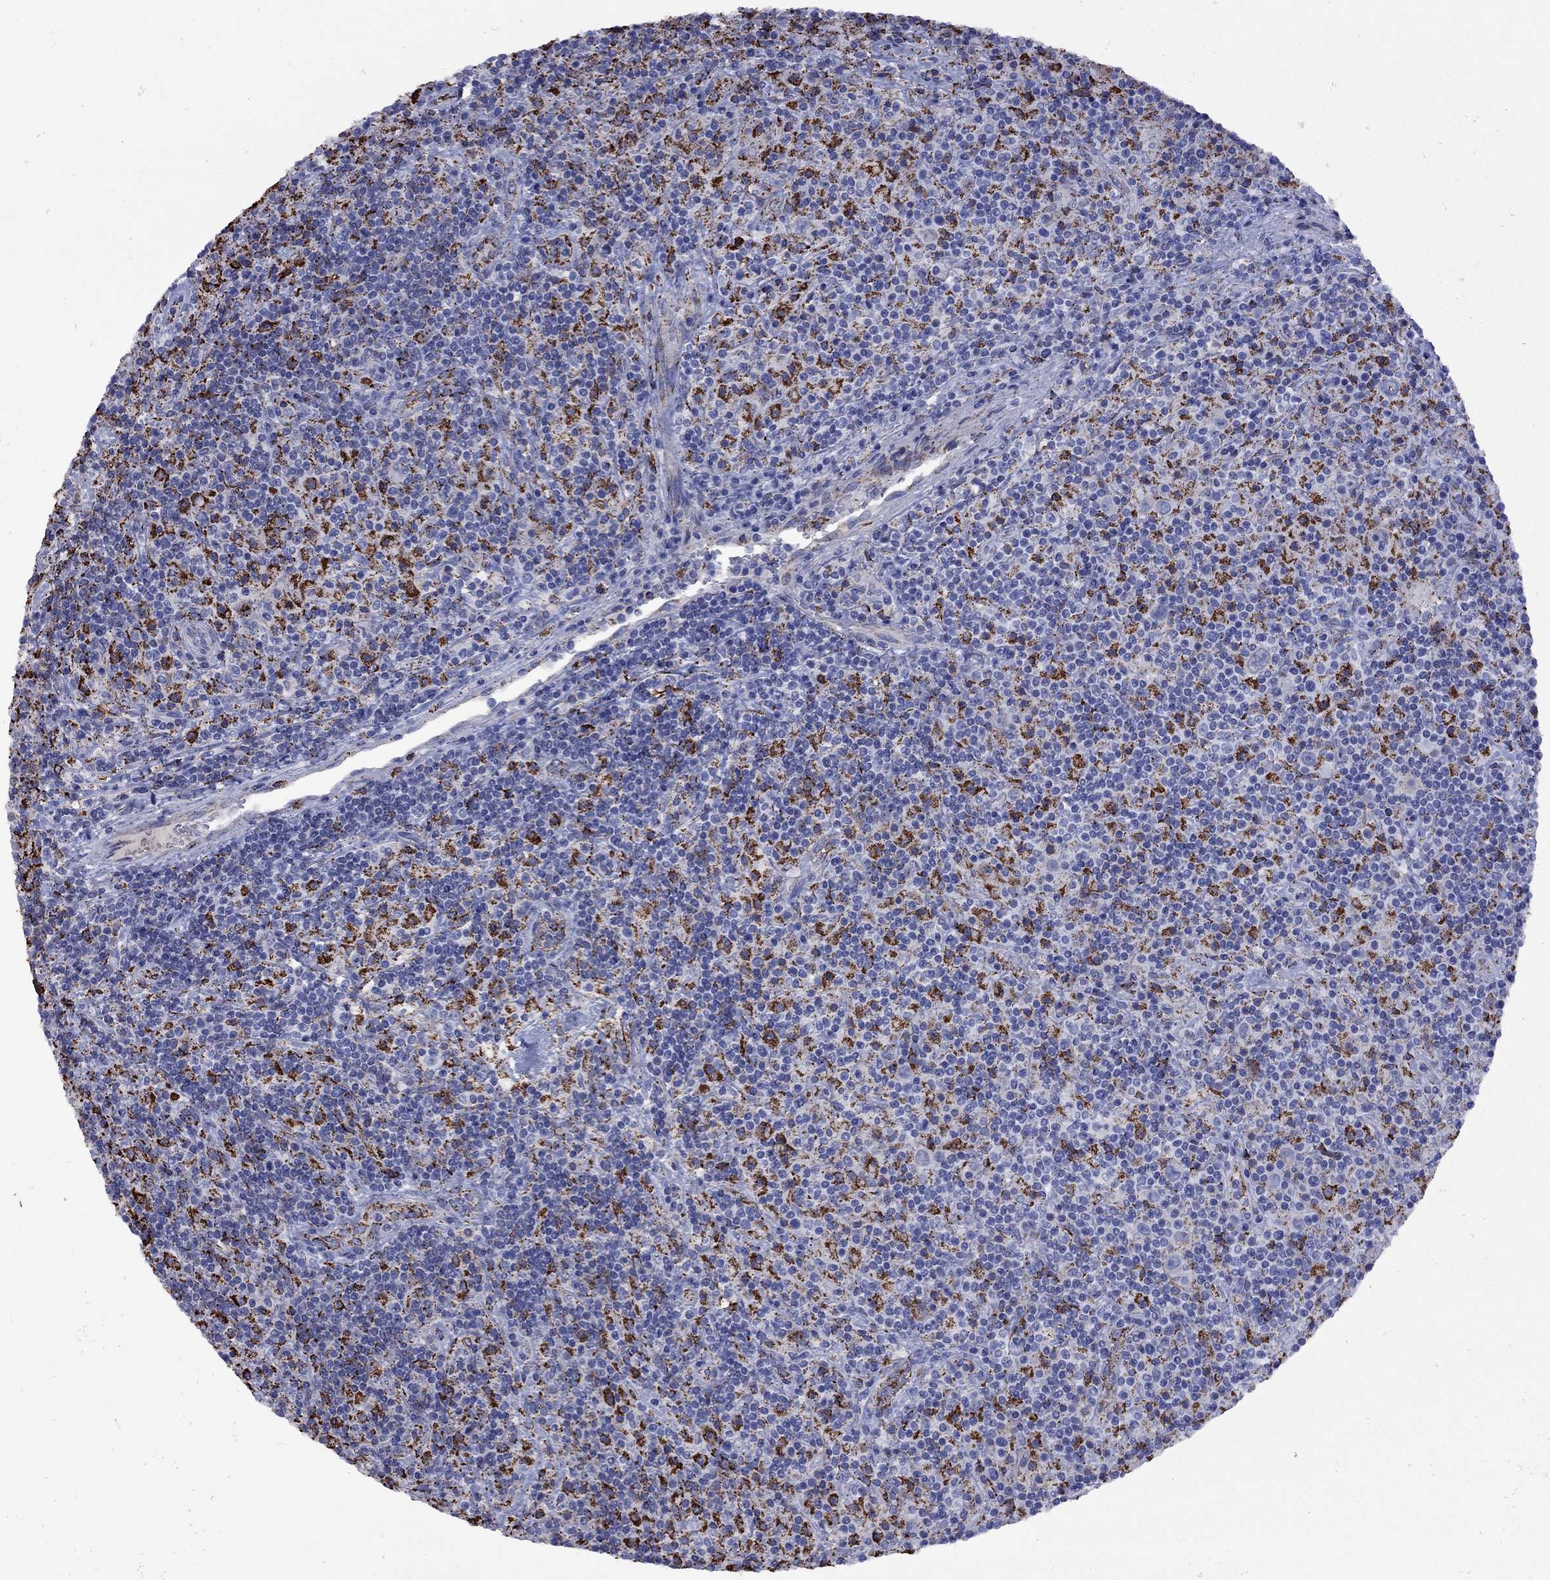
{"staining": {"intensity": "negative", "quantity": "none", "location": "none"}, "tissue": "lymphoma", "cell_type": "Tumor cells", "image_type": "cancer", "snomed": [{"axis": "morphology", "description": "Hodgkin's disease, NOS"}, {"axis": "topography", "description": "Lymph node"}], "caption": "Tumor cells are negative for protein expression in human lymphoma. (IHC, brightfield microscopy, high magnification).", "gene": "SESTD1", "patient": {"sex": "male", "age": 70}}